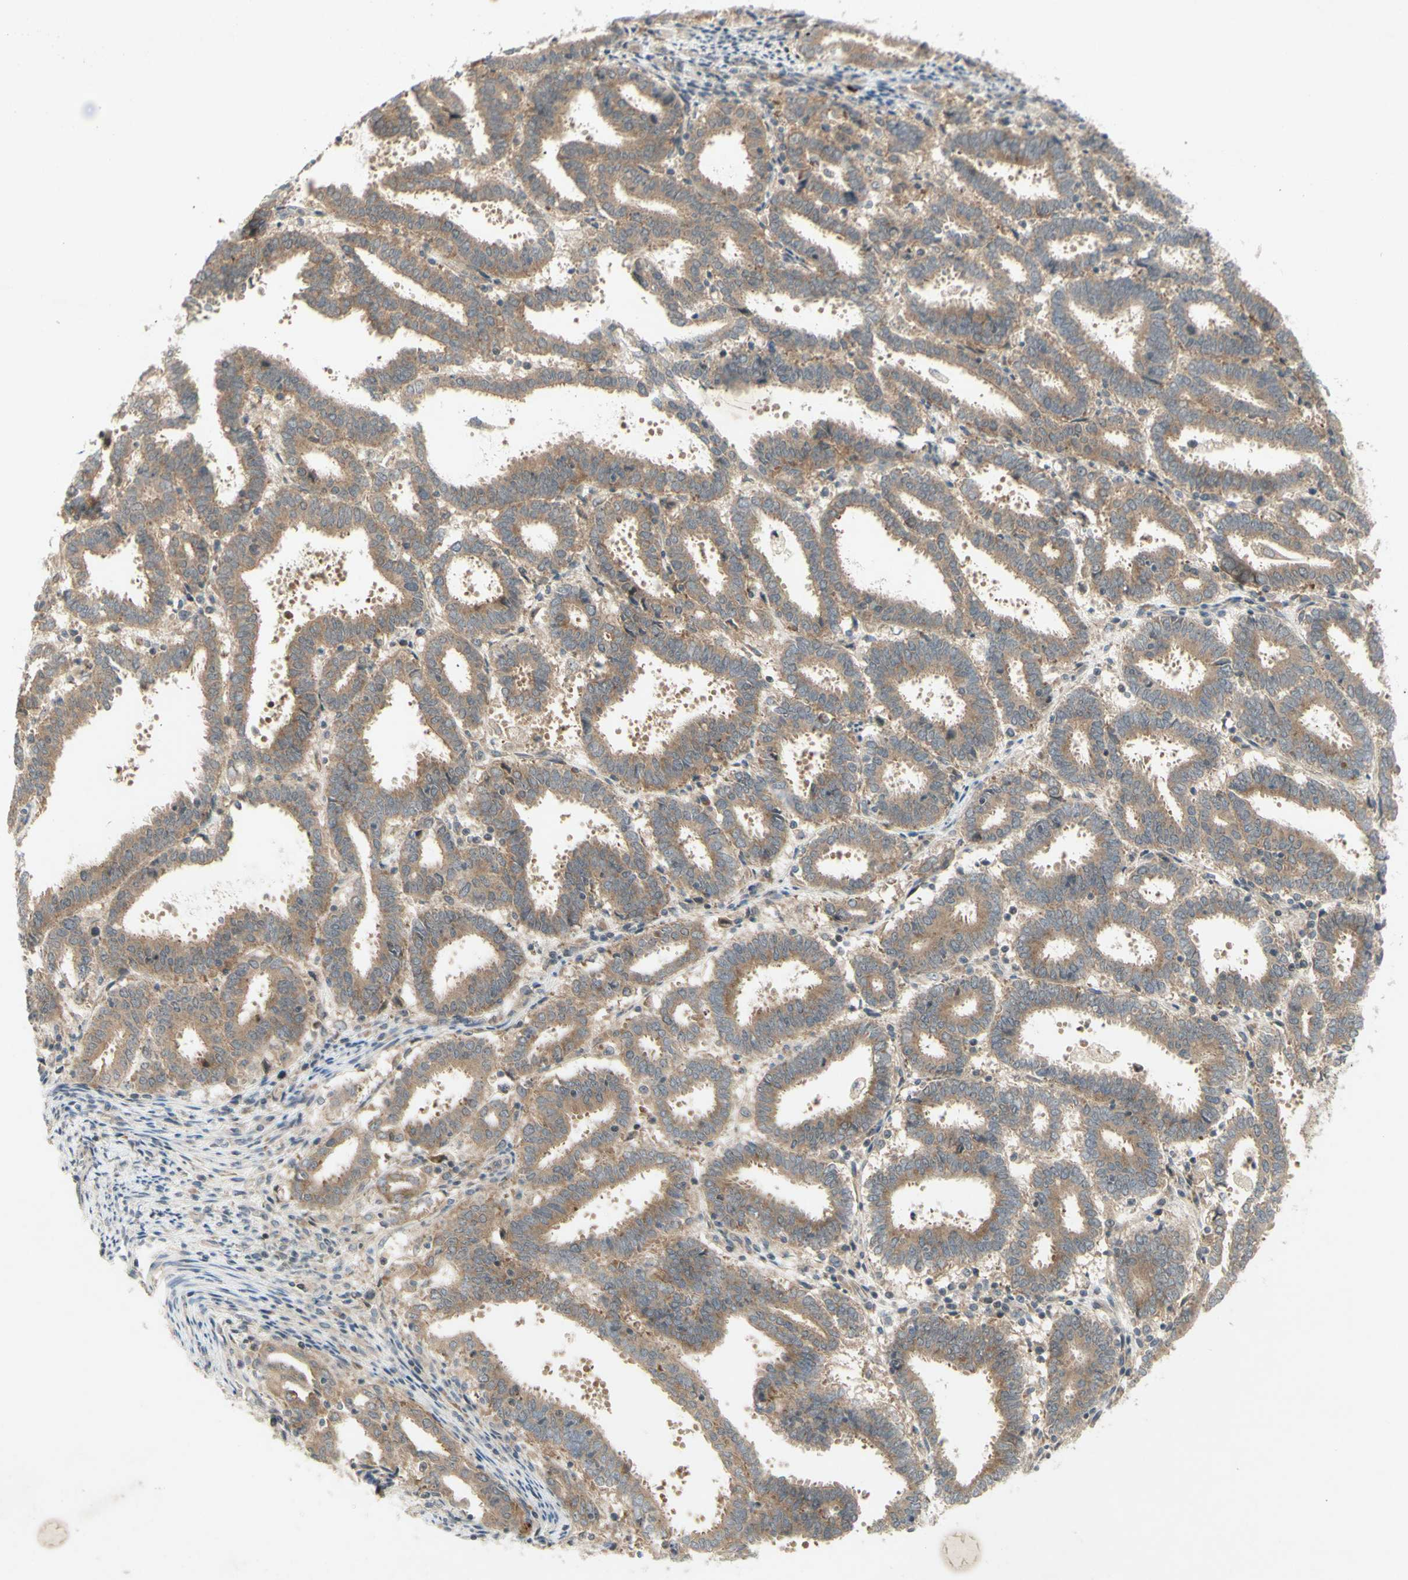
{"staining": {"intensity": "moderate", "quantity": "25%-75%", "location": "cytoplasmic/membranous"}, "tissue": "endometrial cancer", "cell_type": "Tumor cells", "image_type": "cancer", "snomed": [{"axis": "morphology", "description": "Adenocarcinoma, NOS"}, {"axis": "topography", "description": "Uterus"}], "caption": "Endometrial cancer was stained to show a protein in brown. There is medium levels of moderate cytoplasmic/membranous positivity in approximately 25%-75% of tumor cells.", "gene": "ETF1", "patient": {"sex": "female", "age": 83}}